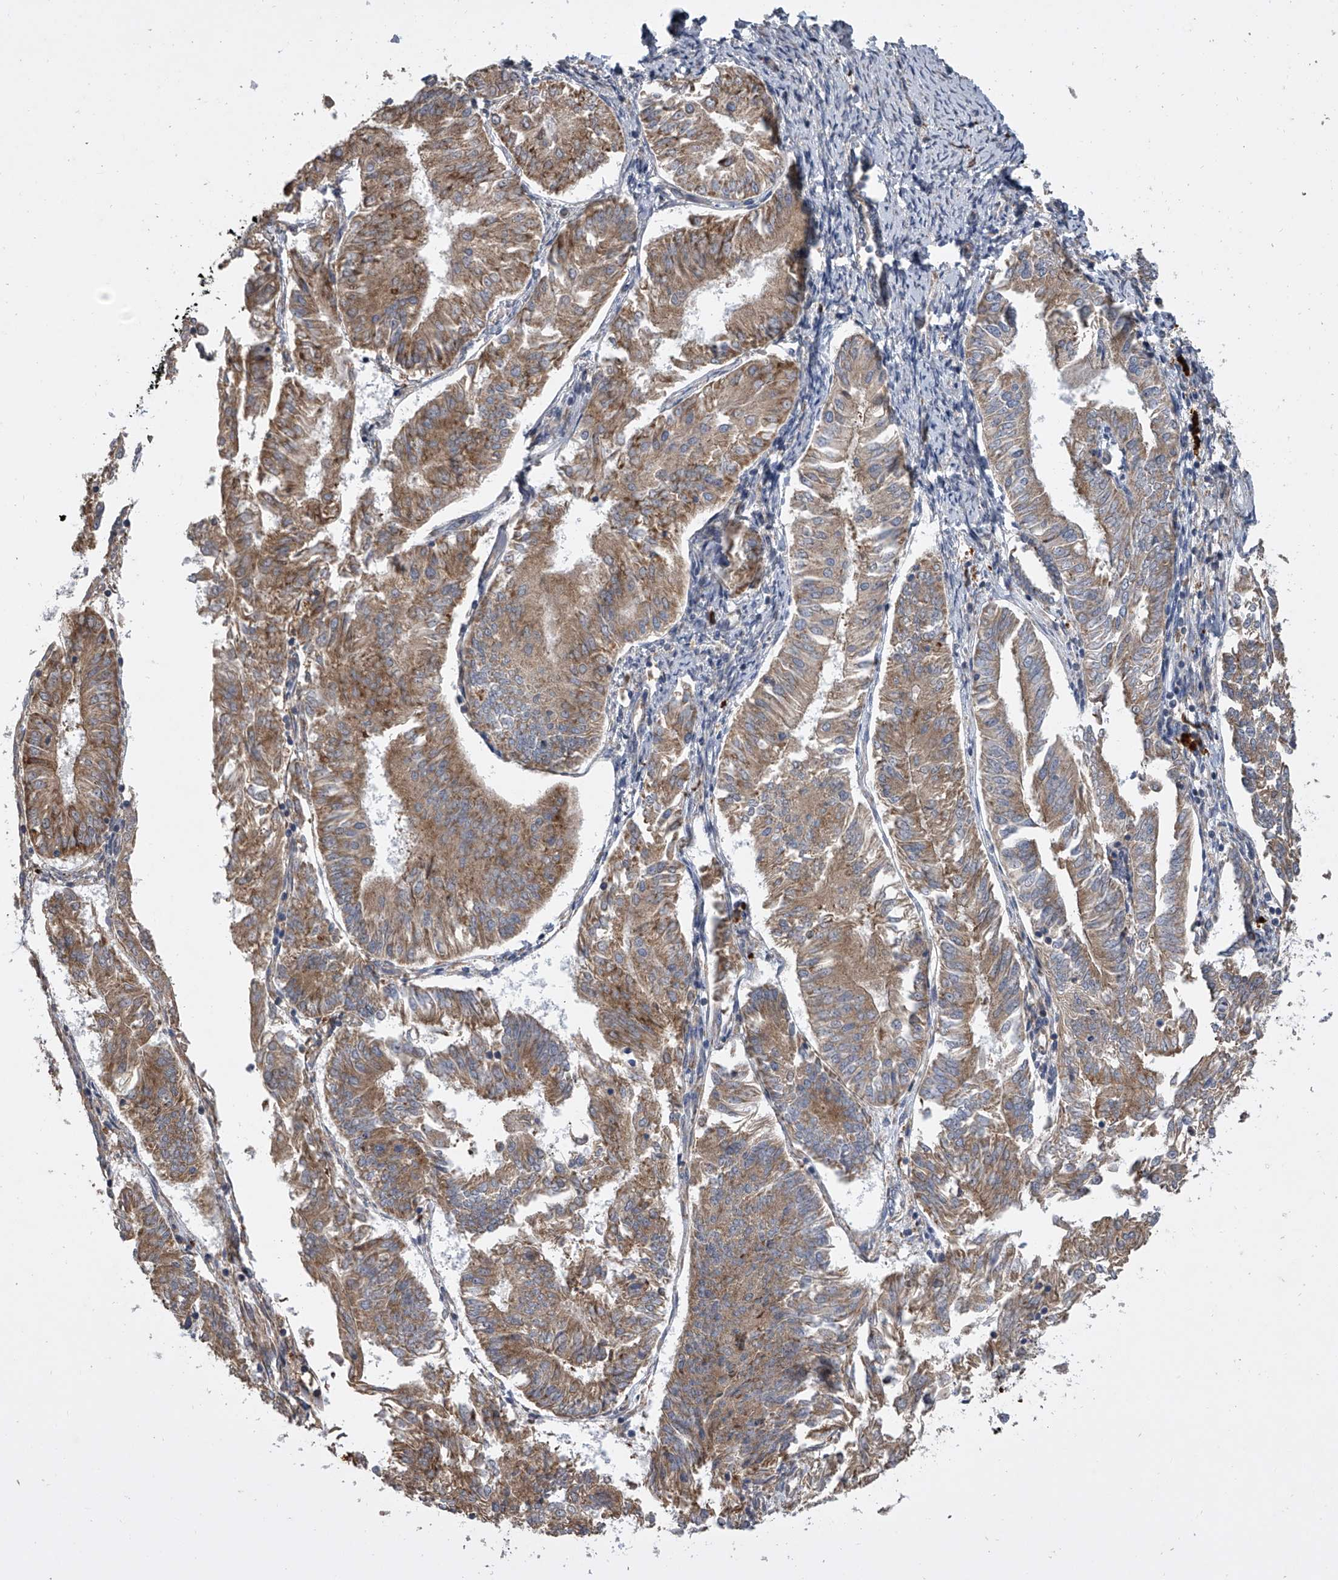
{"staining": {"intensity": "moderate", "quantity": ">75%", "location": "cytoplasmic/membranous"}, "tissue": "endometrial cancer", "cell_type": "Tumor cells", "image_type": "cancer", "snomed": [{"axis": "morphology", "description": "Adenocarcinoma, NOS"}, {"axis": "topography", "description": "Endometrium"}], "caption": "Immunohistochemistry photomicrograph of human endometrial adenocarcinoma stained for a protein (brown), which exhibits medium levels of moderate cytoplasmic/membranous staining in approximately >75% of tumor cells.", "gene": "DOCK9", "patient": {"sex": "female", "age": 58}}